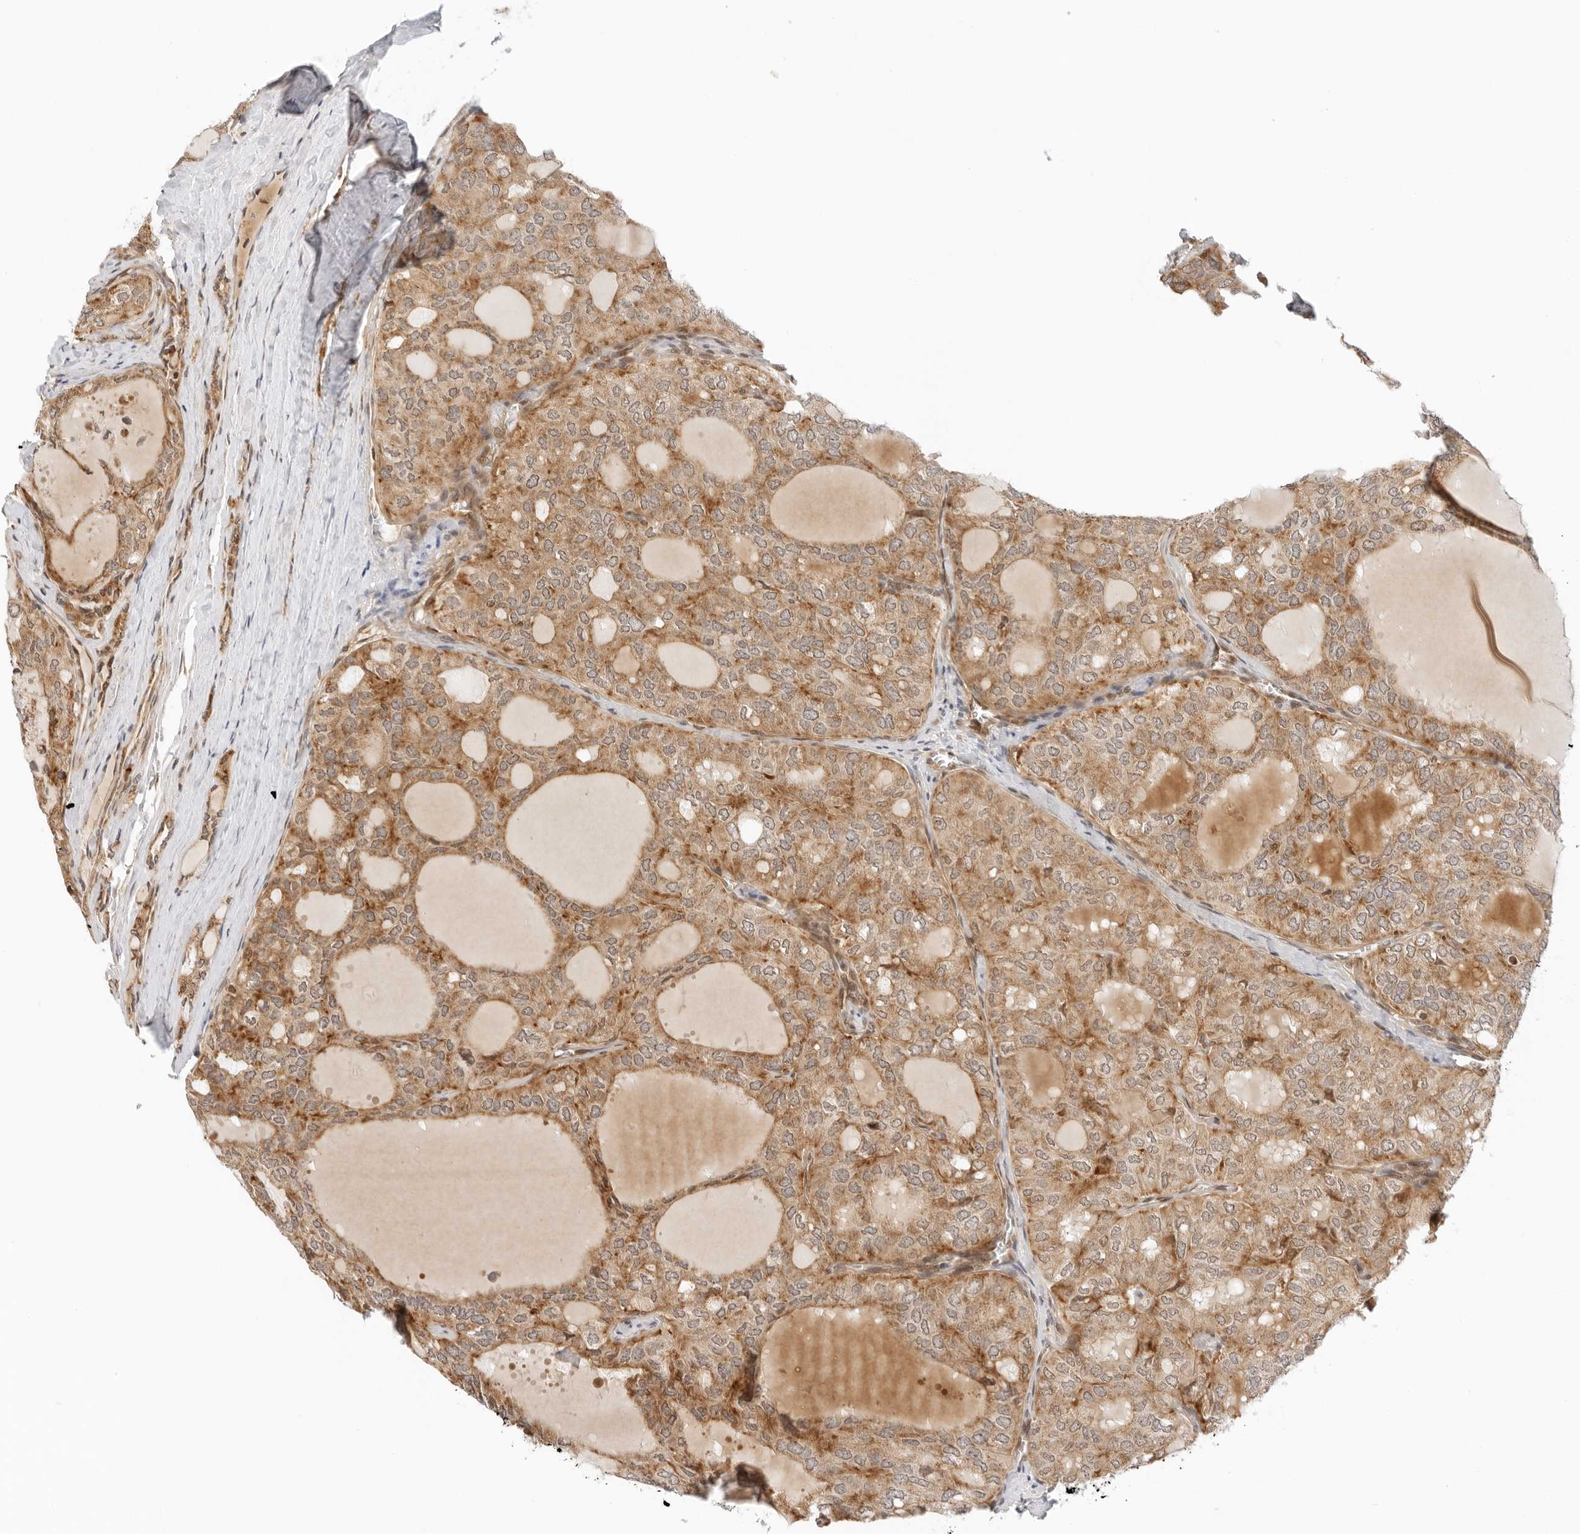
{"staining": {"intensity": "moderate", "quantity": ">75%", "location": "cytoplasmic/membranous"}, "tissue": "thyroid cancer", "cell_type": "Tumor cells", "image_type": "cancer", "snomed": [{"axis": "morphology", "description": "Follicular adenoma carcinoma, NOS"}, {"axis": "topography", "description": "Thyroid gland"}], "caption": "Thyroid cancer was stained to show a protein in brown. There is medium levels of moderate cytoplasmic/membranous expression in approximately >75% of tumor cells.", "gene": "RC3H1", "patient": {"sex": "male", "age": 75}}